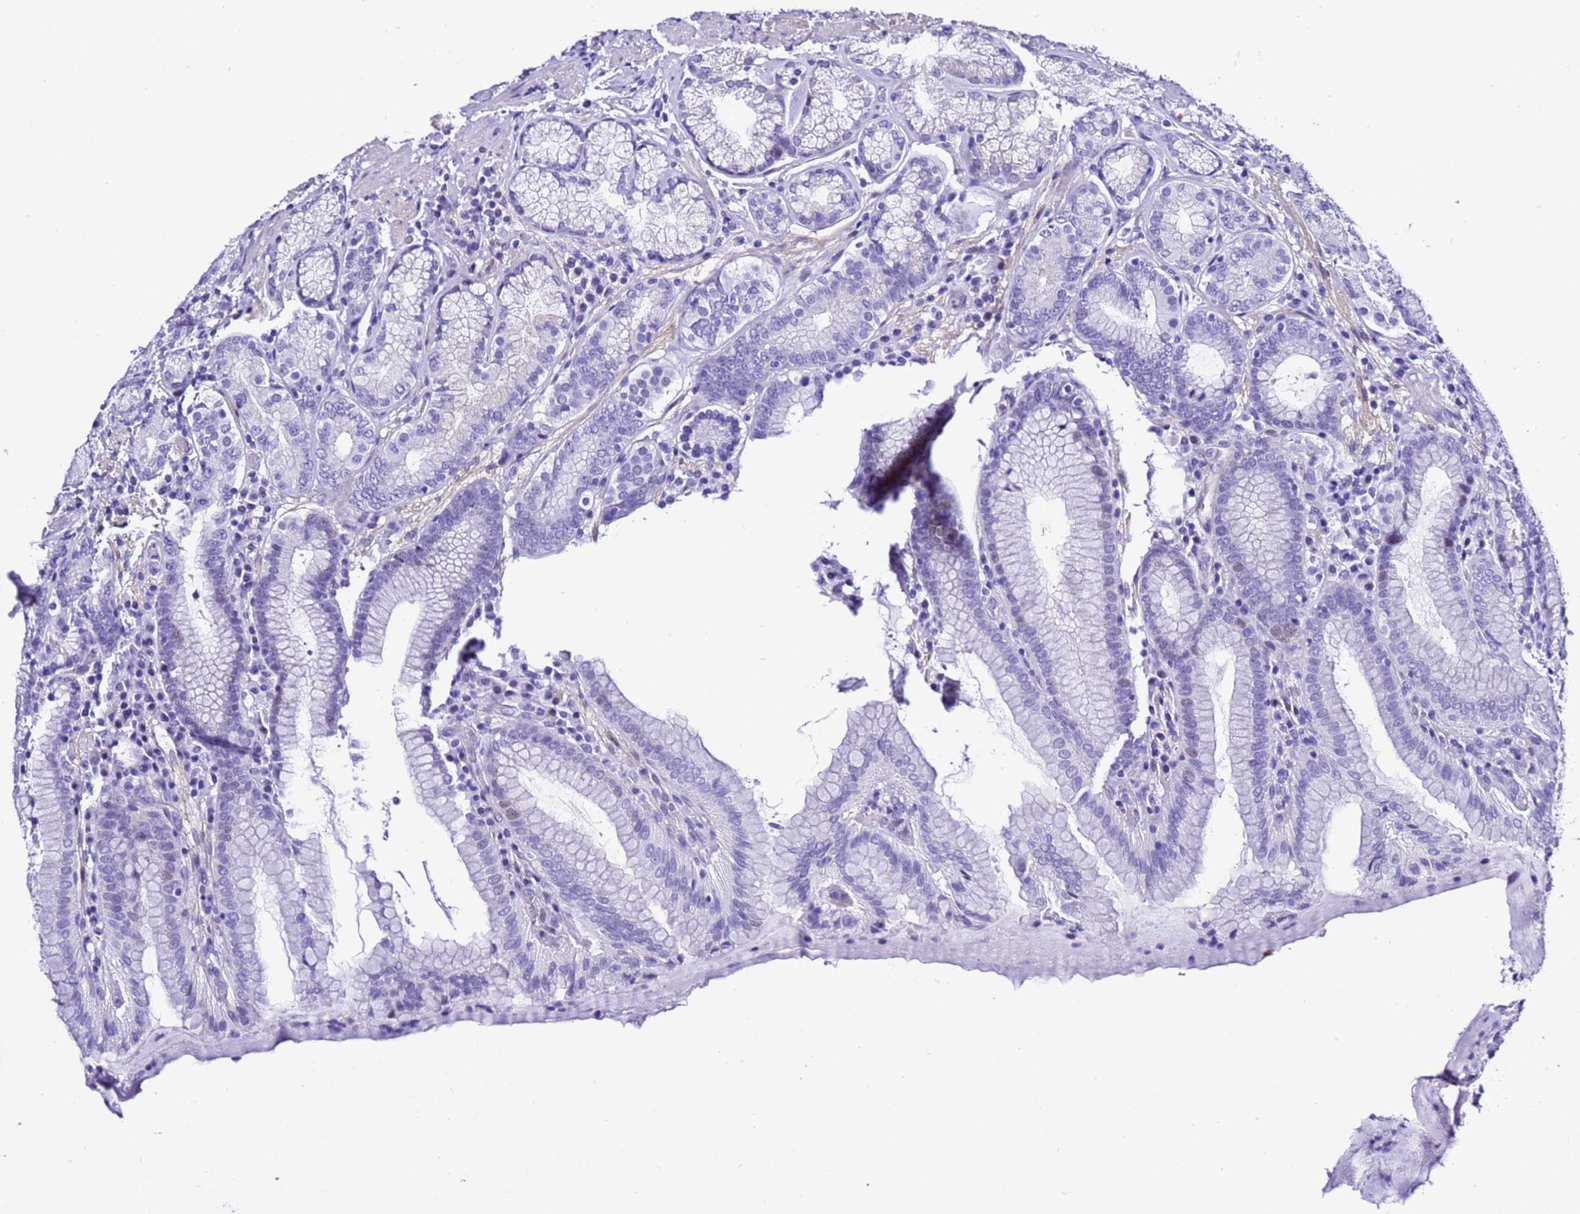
{"staining": {"intensity": "weak", "quantity": "<25%", "location": "nuclear"}, "tissue": "stomach", "cell_type": "Glandular cells", "image_type": "normal", "snomed": [{"axis": "morphology", "description": "Normal tissue, NOS"}, {"axis": "topography", "description": "Stomach, upper"}, {"axis": "topography", "description": "Stomach, lower"}], "caption": "Protein analysis of normal stomach shows no significant staining in glandular cells.", "gene": "ZNF417", "patient": {"sex": "female", "age": 76}}